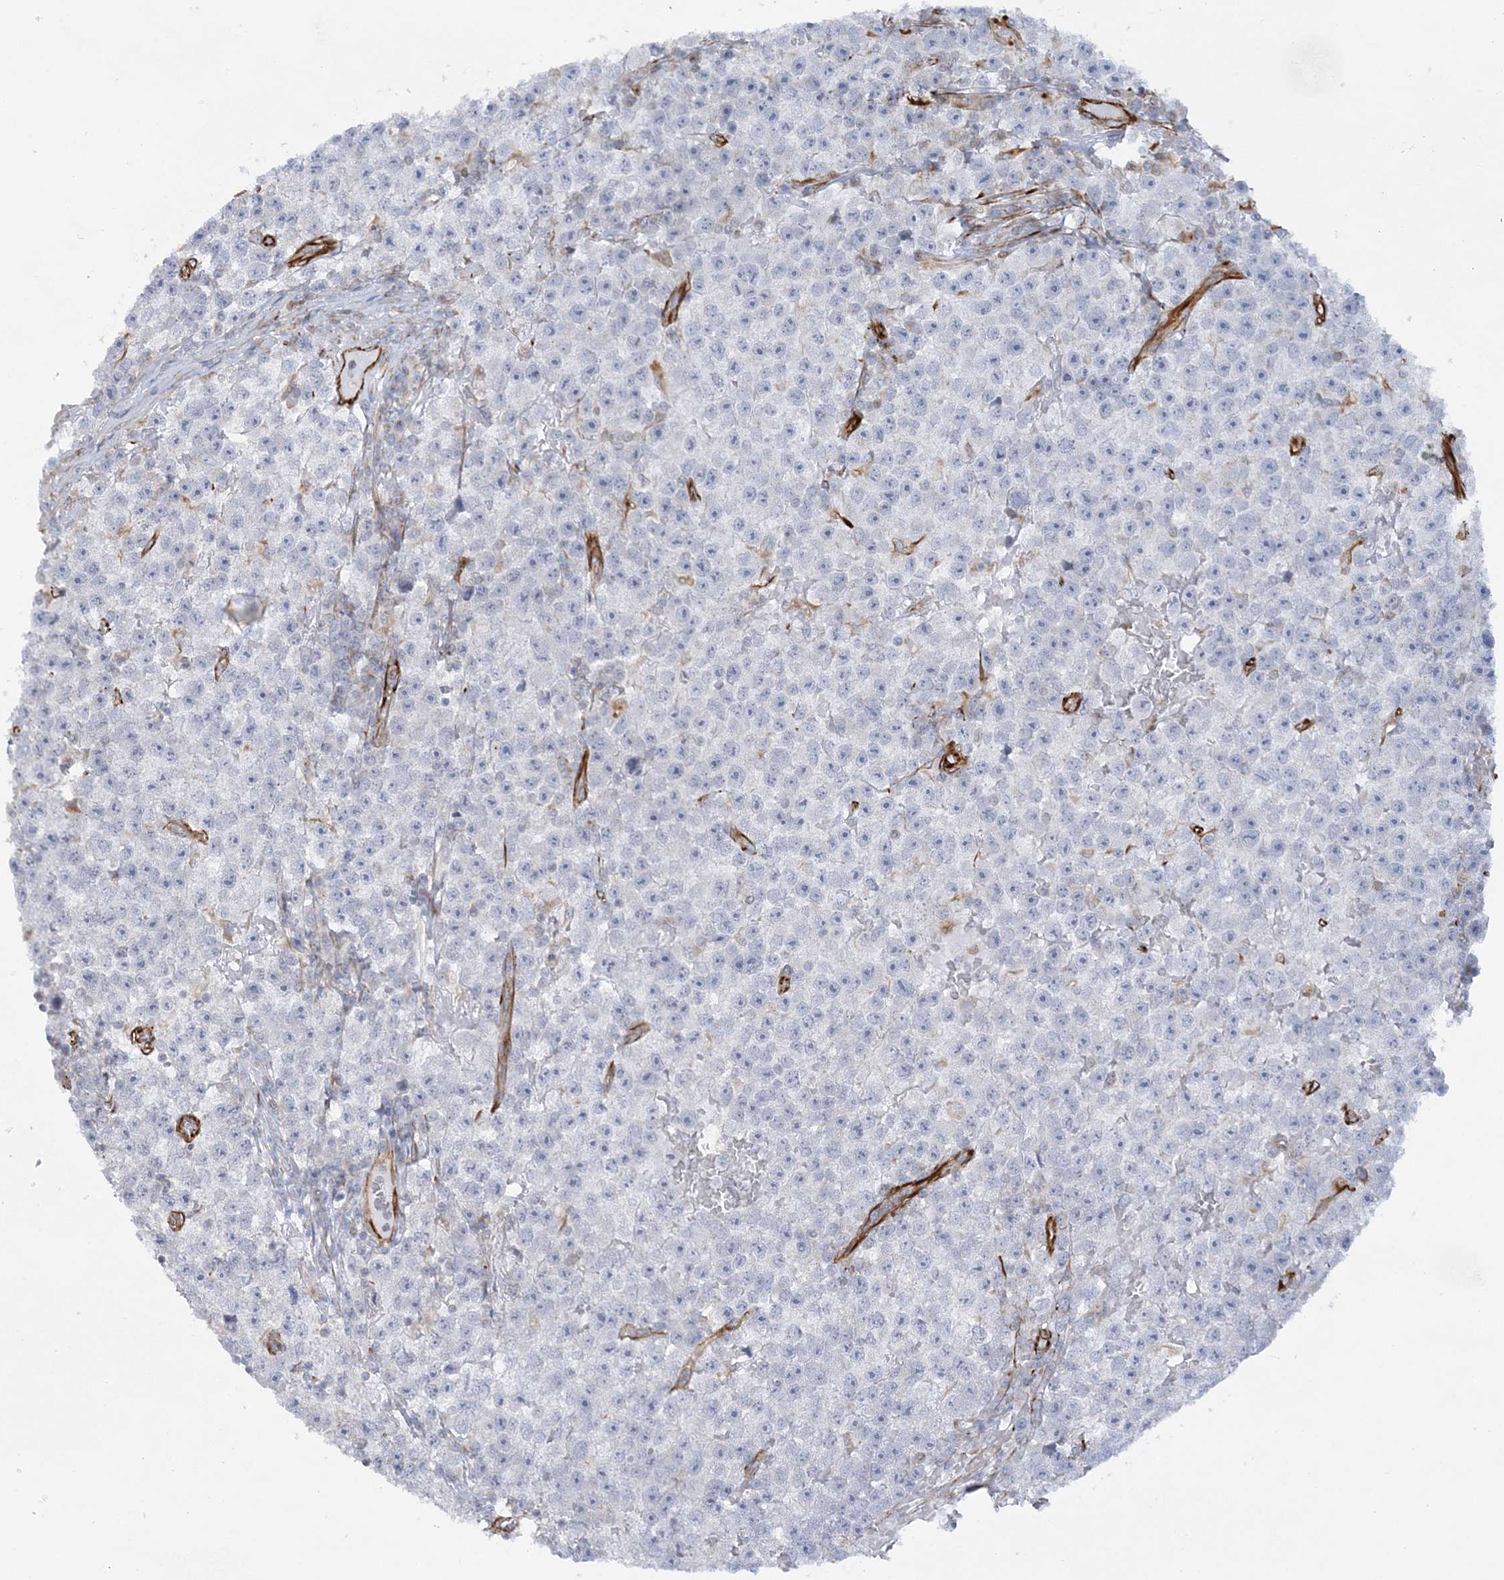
{"staining": {"intensity": "negative", "quantity": "none", "location": "none"}, "tissue": "testis cancer", "cell_type": "Tumor cells", "image_type": "cancer", "snomed": [{"axis": "morphology", "description": "Seminoma, NOS"}, {"axis": "topography", "description": "Testis"}], "caption": "A high-resolution histopathology image shows immunohistochemistry staining of seminoma (testis), which demonstrates no significant staining in tumor cells.", "gene": "SCLT1", "patient": {"sex": "male", "age": 22}}